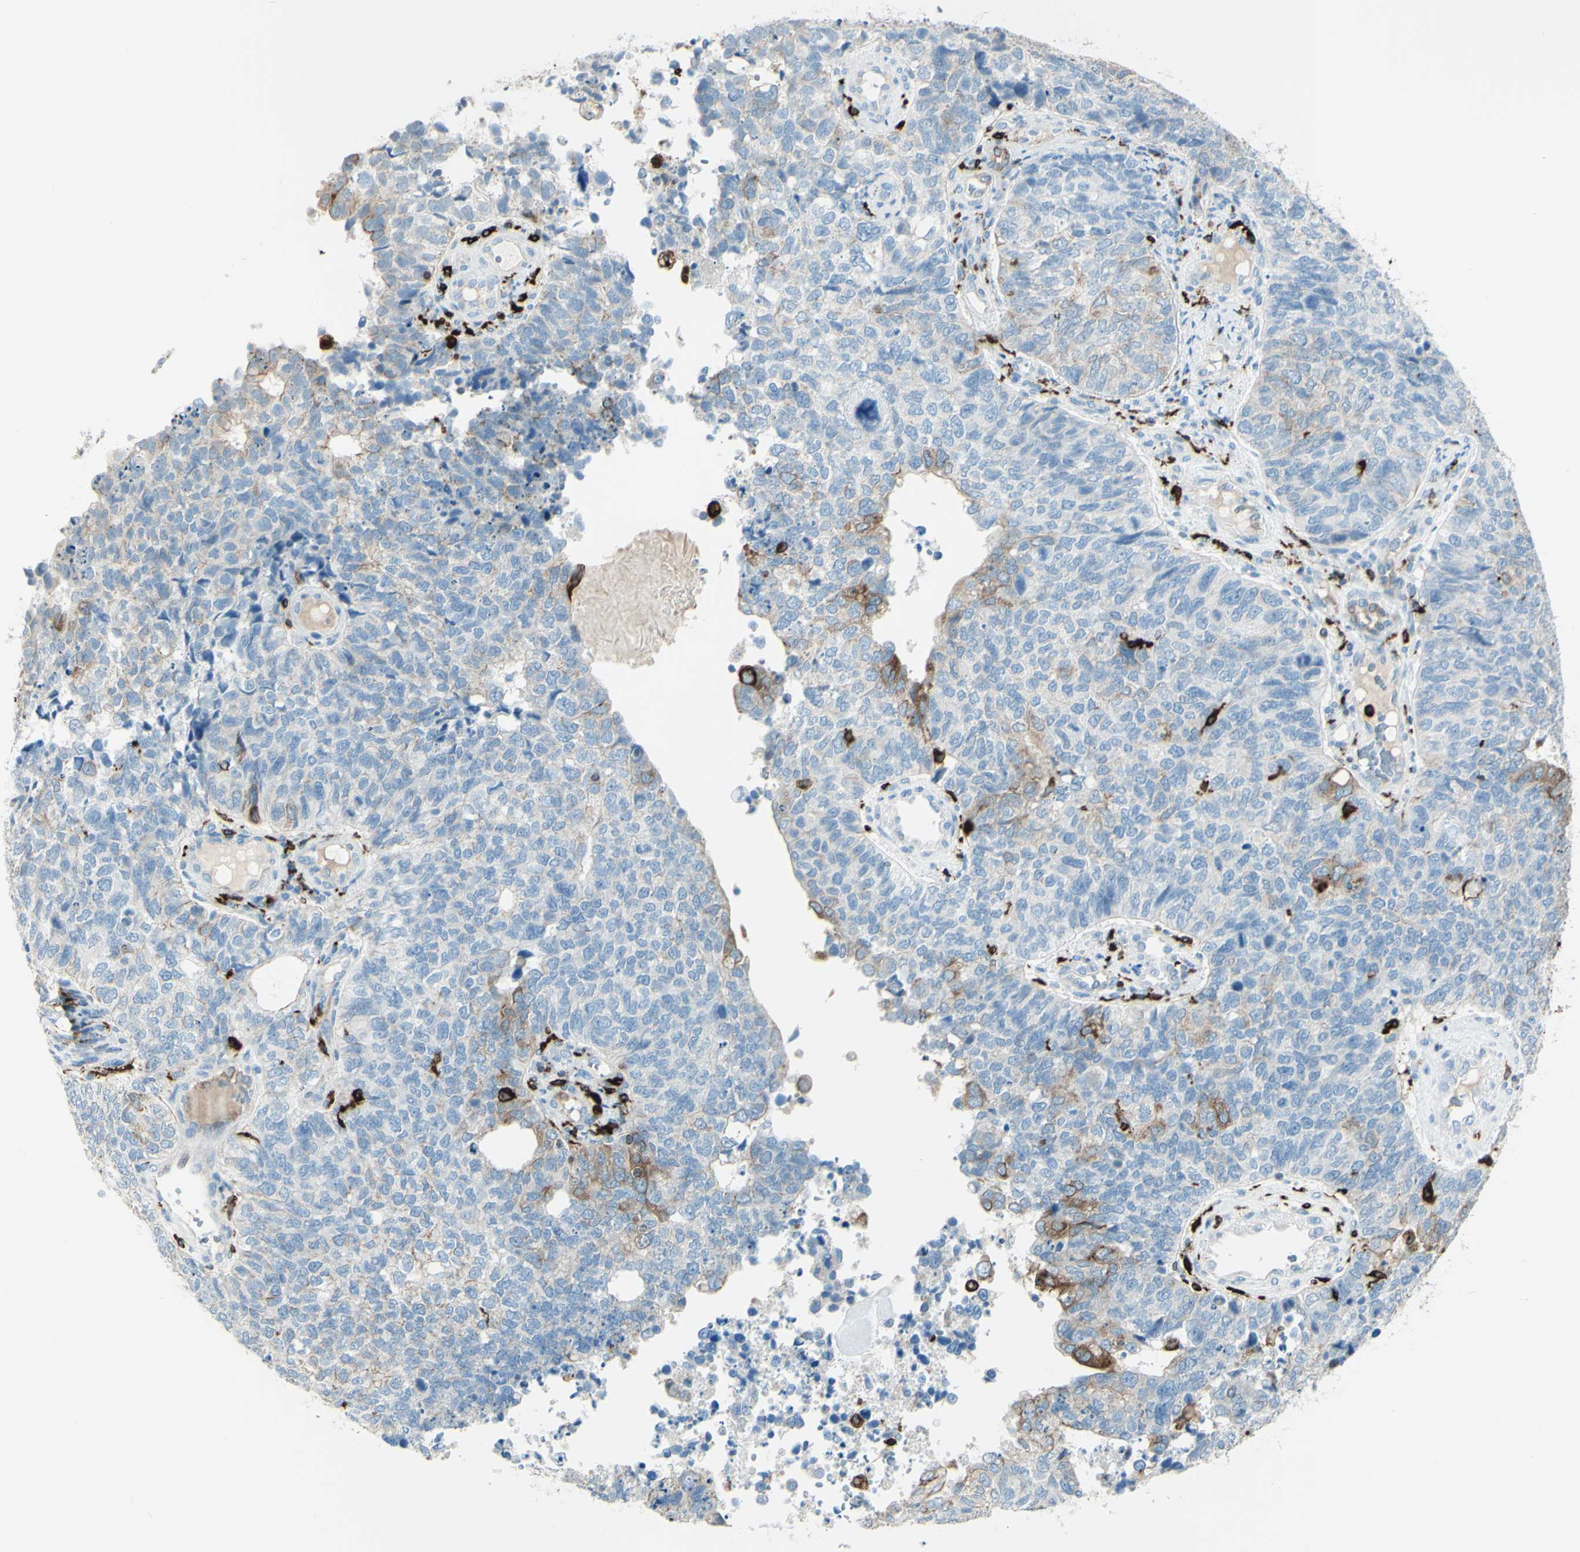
{"staining": {"intensity": "weak", "quantity": "<25%", "location": "cytoplasmic/membranous"}, "tissue": "cervical cancer", "cell_type": "Tumor cells", "image_type": "cancer", "snomed": [{"axis": "morphology", "description": "Squamous cell carcinoma, NOS"}, {"axis": "topography", "description": "Cervix"}], "caption": "This is a histopathology image of immunohistochemistry (IHC) staining of cervical squamous cell carcinoma, which shows no expression in tumor cells.", "gene": "CD74", "patient": {"sex": "female", "age": 63}}